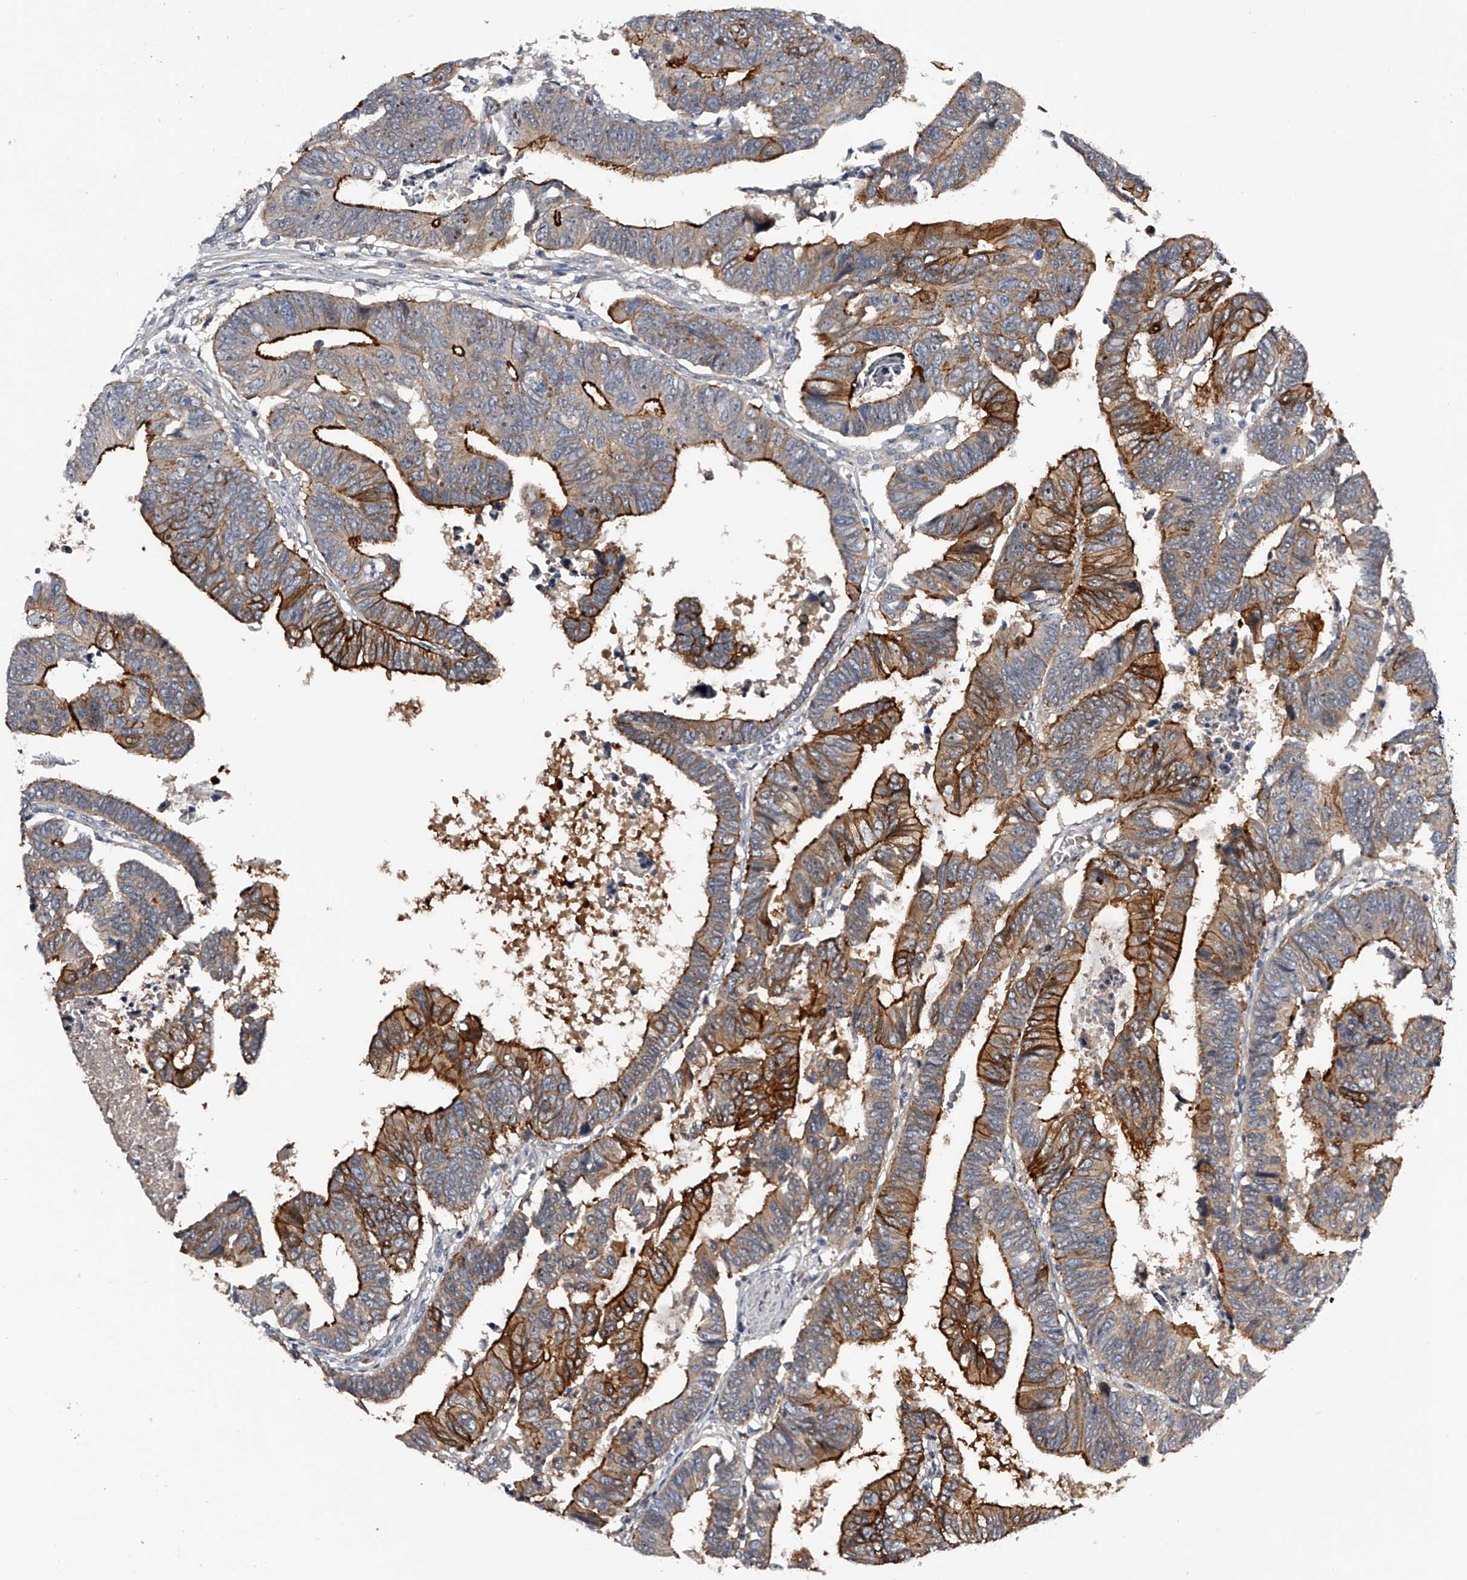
{"staining": {"intensity": "strong", "quantity": "25%-75%", "location": "cytoplasmic/membranous,nuclear"}, "tissue": "colorectal cancer", "cell_type": "Tumor cells", "image_type": "cancer", "snomed": [{"axis": "morphology", "description": "Adenocarcinoma, NOS"}, {"axis": "topography", "description": "Rectum"}], "caption": "Immunohistochemical staining of human colorectal cancer reveals high levels of strong cytoplasmic/membranous and nuclear protein expression in approximately 25%-75% of tumor cells.", "gene": "MDN1", "patient": {"sex": "female", "age": 65}}